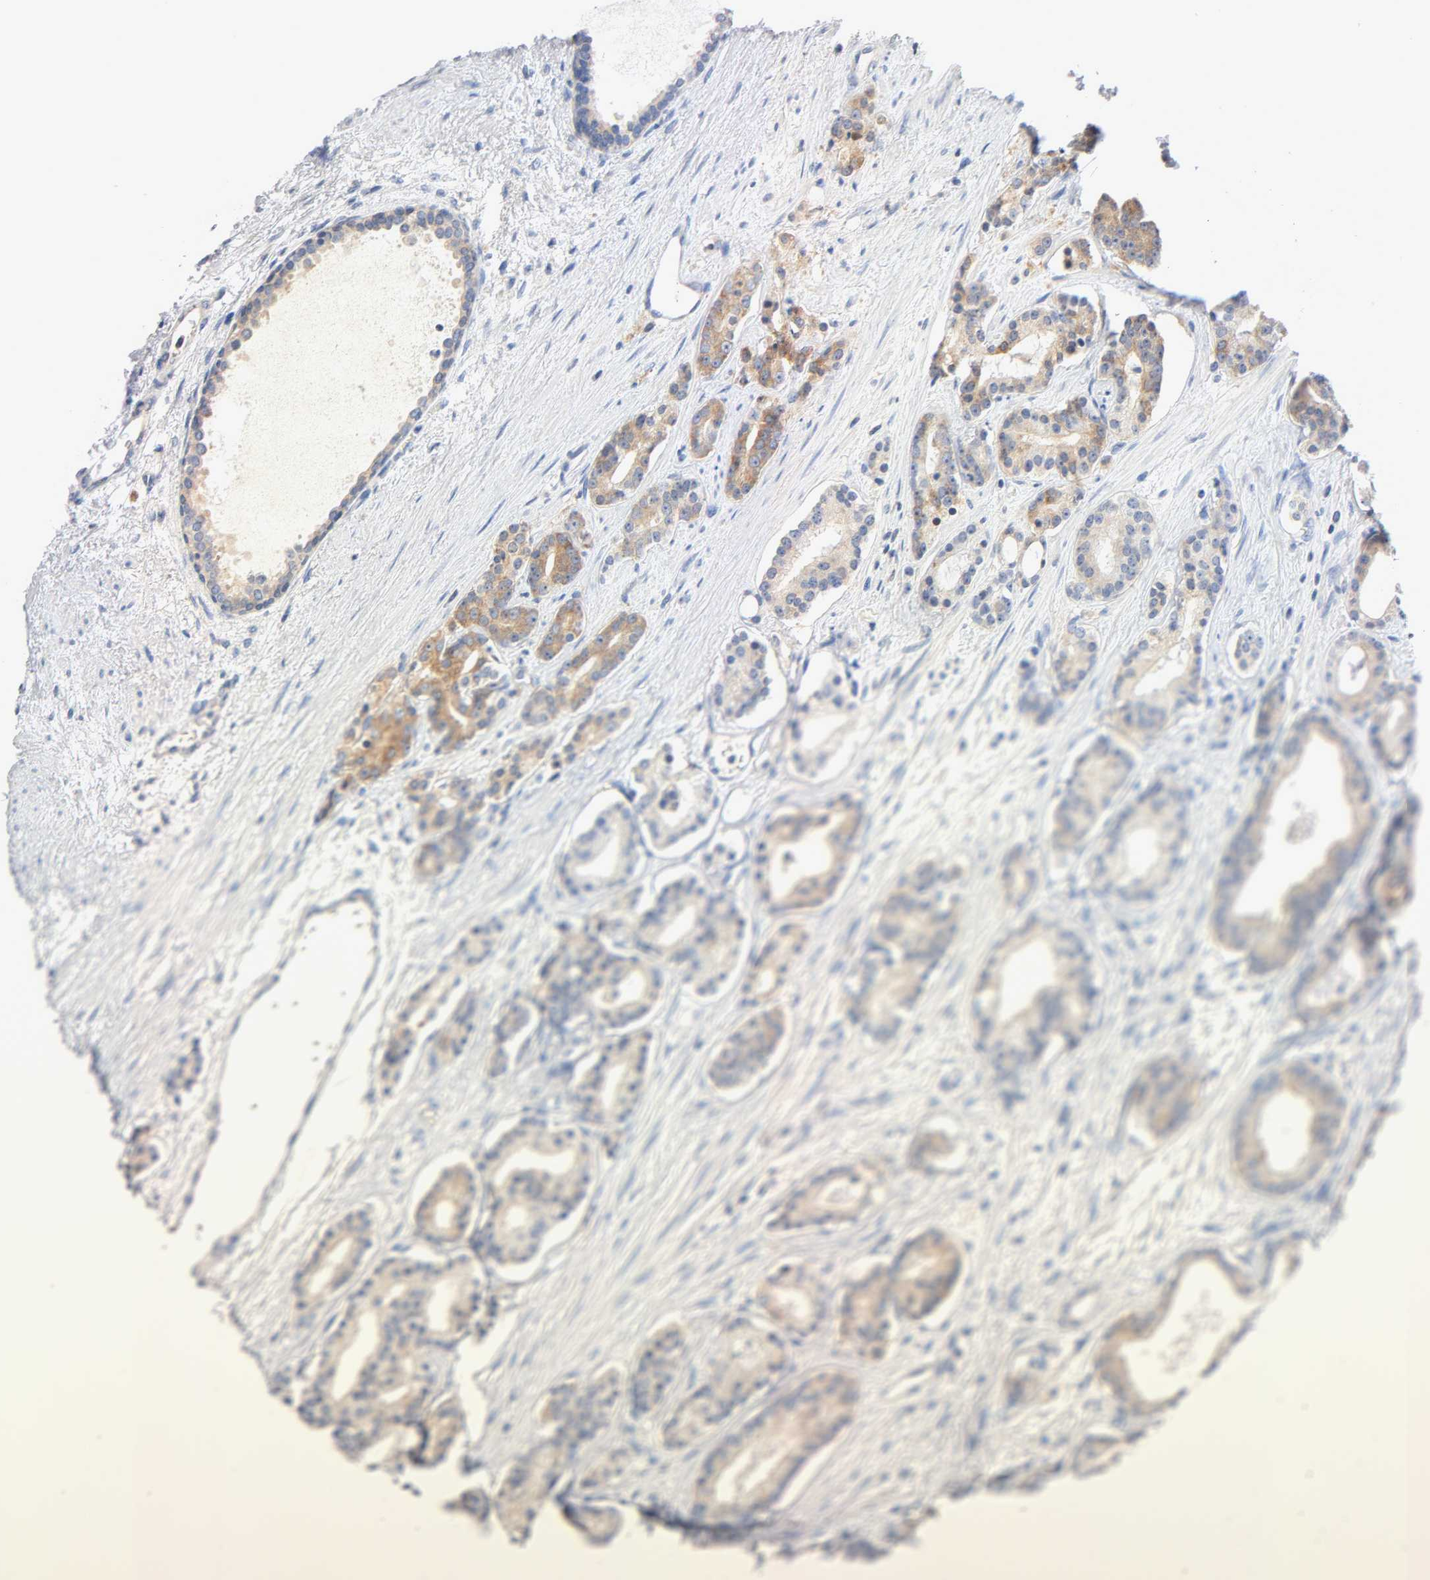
{"staining": {"intensity": "moderate", "quantity": ">75%", "location": "cytoplasmic/membranous"}, "tissue": "prostate cancer", "cell_type": "Tumor cells", "image_type": "cancer", "snomed": [{"axis": "morphology", "description": "Adenocarcinoma, Low grade"}, {"axis": "topography", "description": "Prostate"}], "caption": "Immunohistochemistry (IHC) (DAB (3,3'-diaminobenzidine)) staining of prostate cancer (adenocarcinoma (low-grade)) displays moderate cytoplasmic/membranous protein expression in approximately >75% of tumor cells.", "gene": "MALT1", "patient": {"sex": "male", "age": 63}}